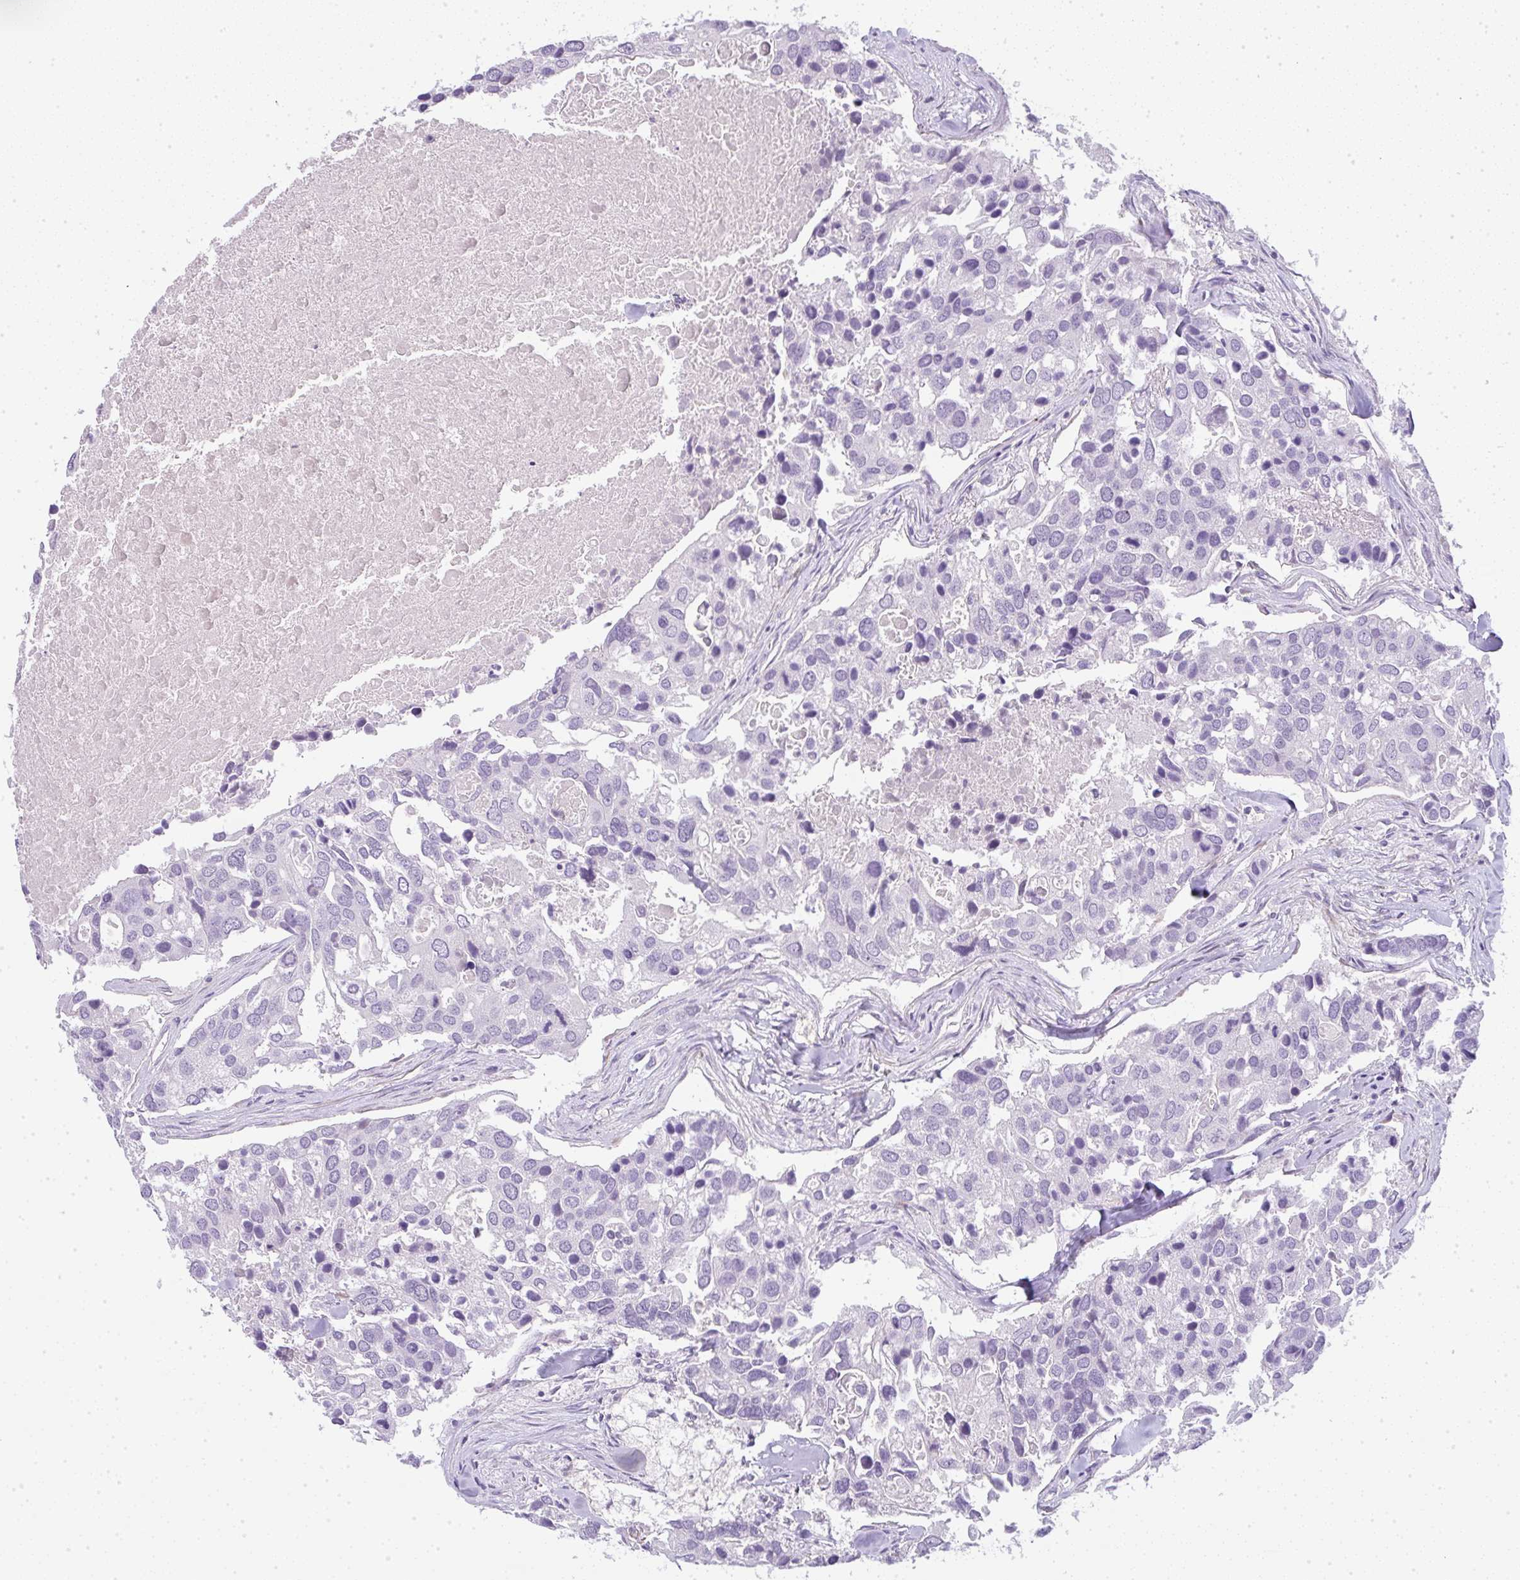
{"staining": {"intensity": "negative", "quantity": "none", "location": "none"}, "tissue": "breast cancer", "cell_type": "Tumor cells", "image_type": "cancer", "snomed": [{"axis": "morphology", "description": "Duct carcinoma"}, {"axis": "topography", "description": "Breast"}], "caption": "Tumor cells show no significant protein staining in breast cancer (intraductal carcinoma).", "gene": "LPAR4", "patient": {"sex": "female", "age": 83}}